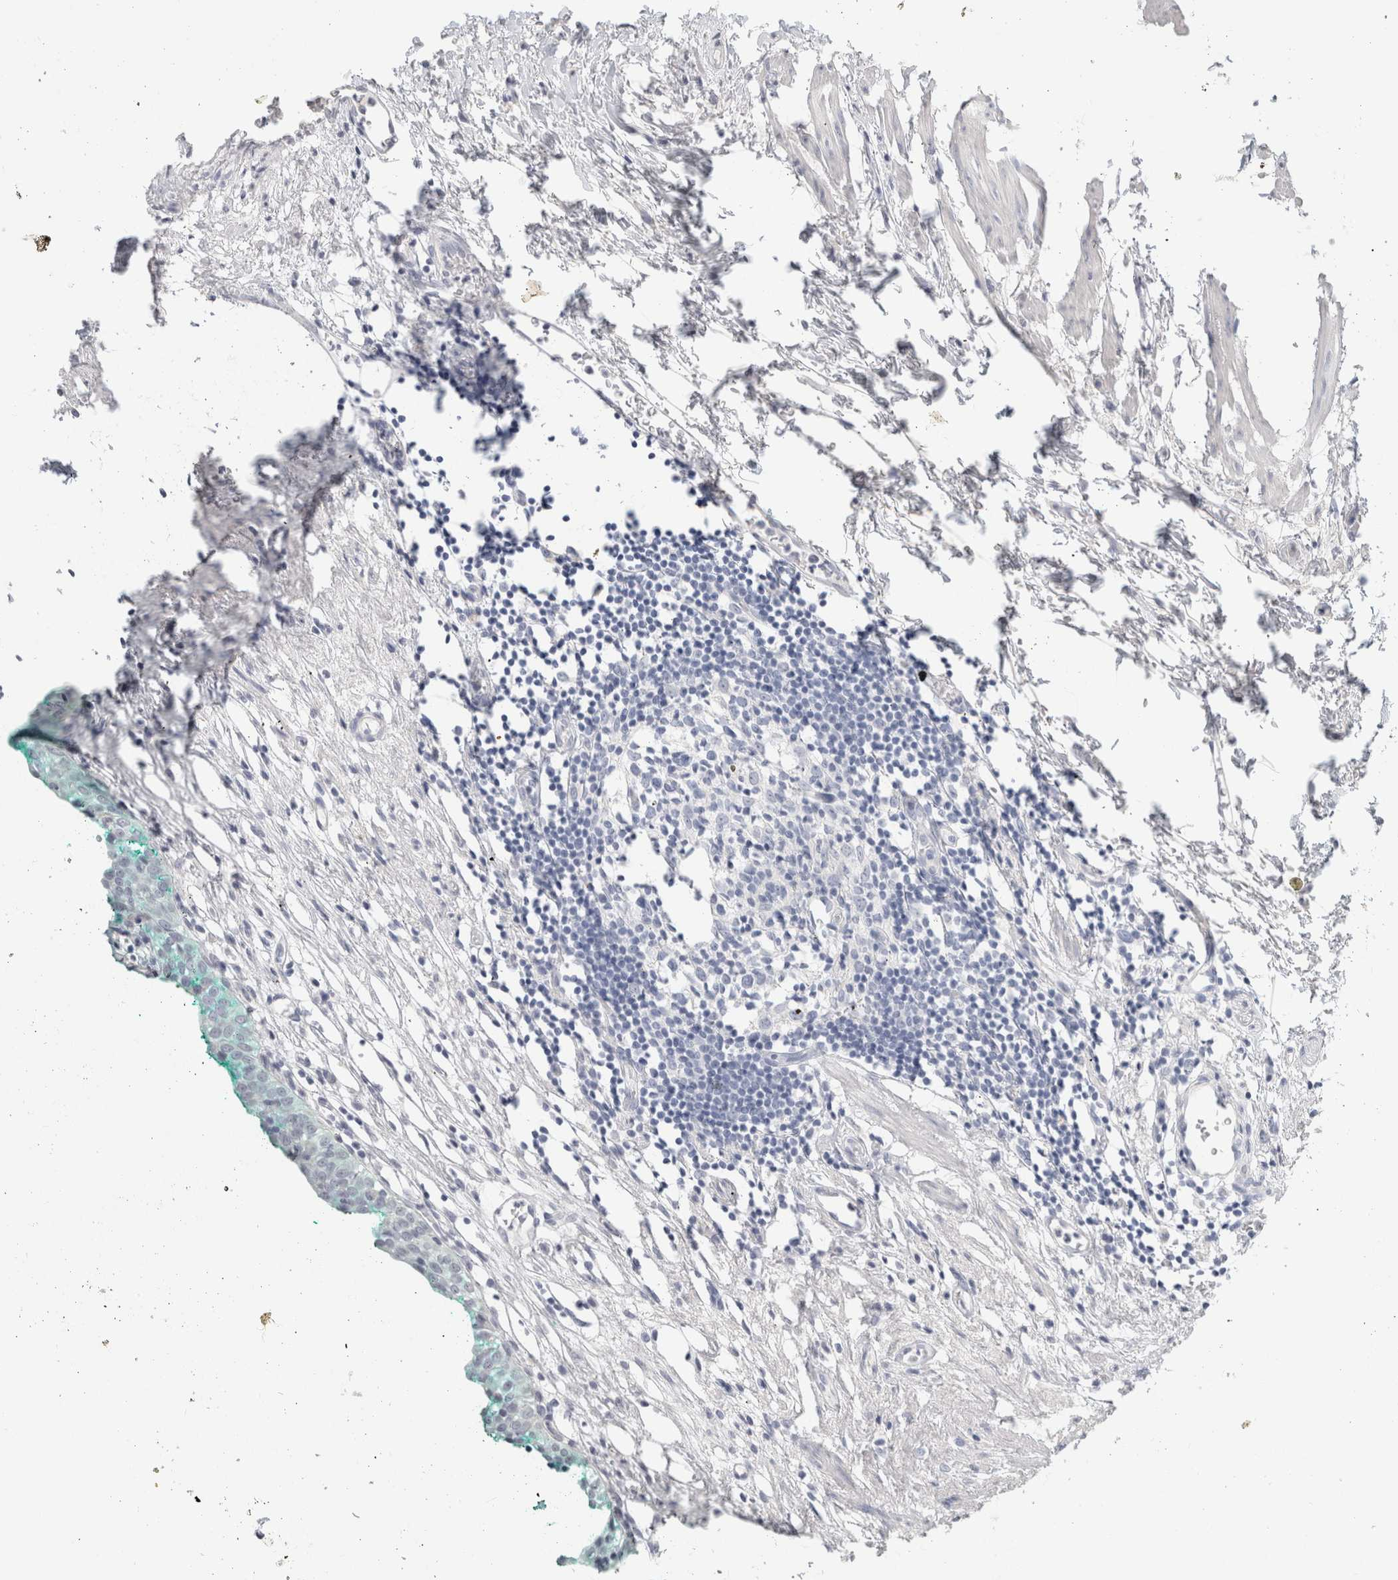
{"staining": {"intensity": "negative", "quantity": "none", "location": "none"}, "tissue": "urinary bladder", "cell_type": "Urothelial cells", "image_type": "normal", "snomed": [{"axis": "morphology", "description": "Normal tissue, NOS"}, {"axis": "morphology", "description": "Urothelial carcinoma, High grade"}, {"axis": "topography", "description": "Urinary bladder"}], "caption": "Immunohistochemistry (IHC) photomicrograph of unremarkable human urinary bladder stained for a protein (brown), which exhibits no staining in urothelial cells. (DAB immunohistochemistry (IHC) with hematoxylin counter stain).", "gene": "SLC6A1", "patient": {"sex": "female", "age": 60}}